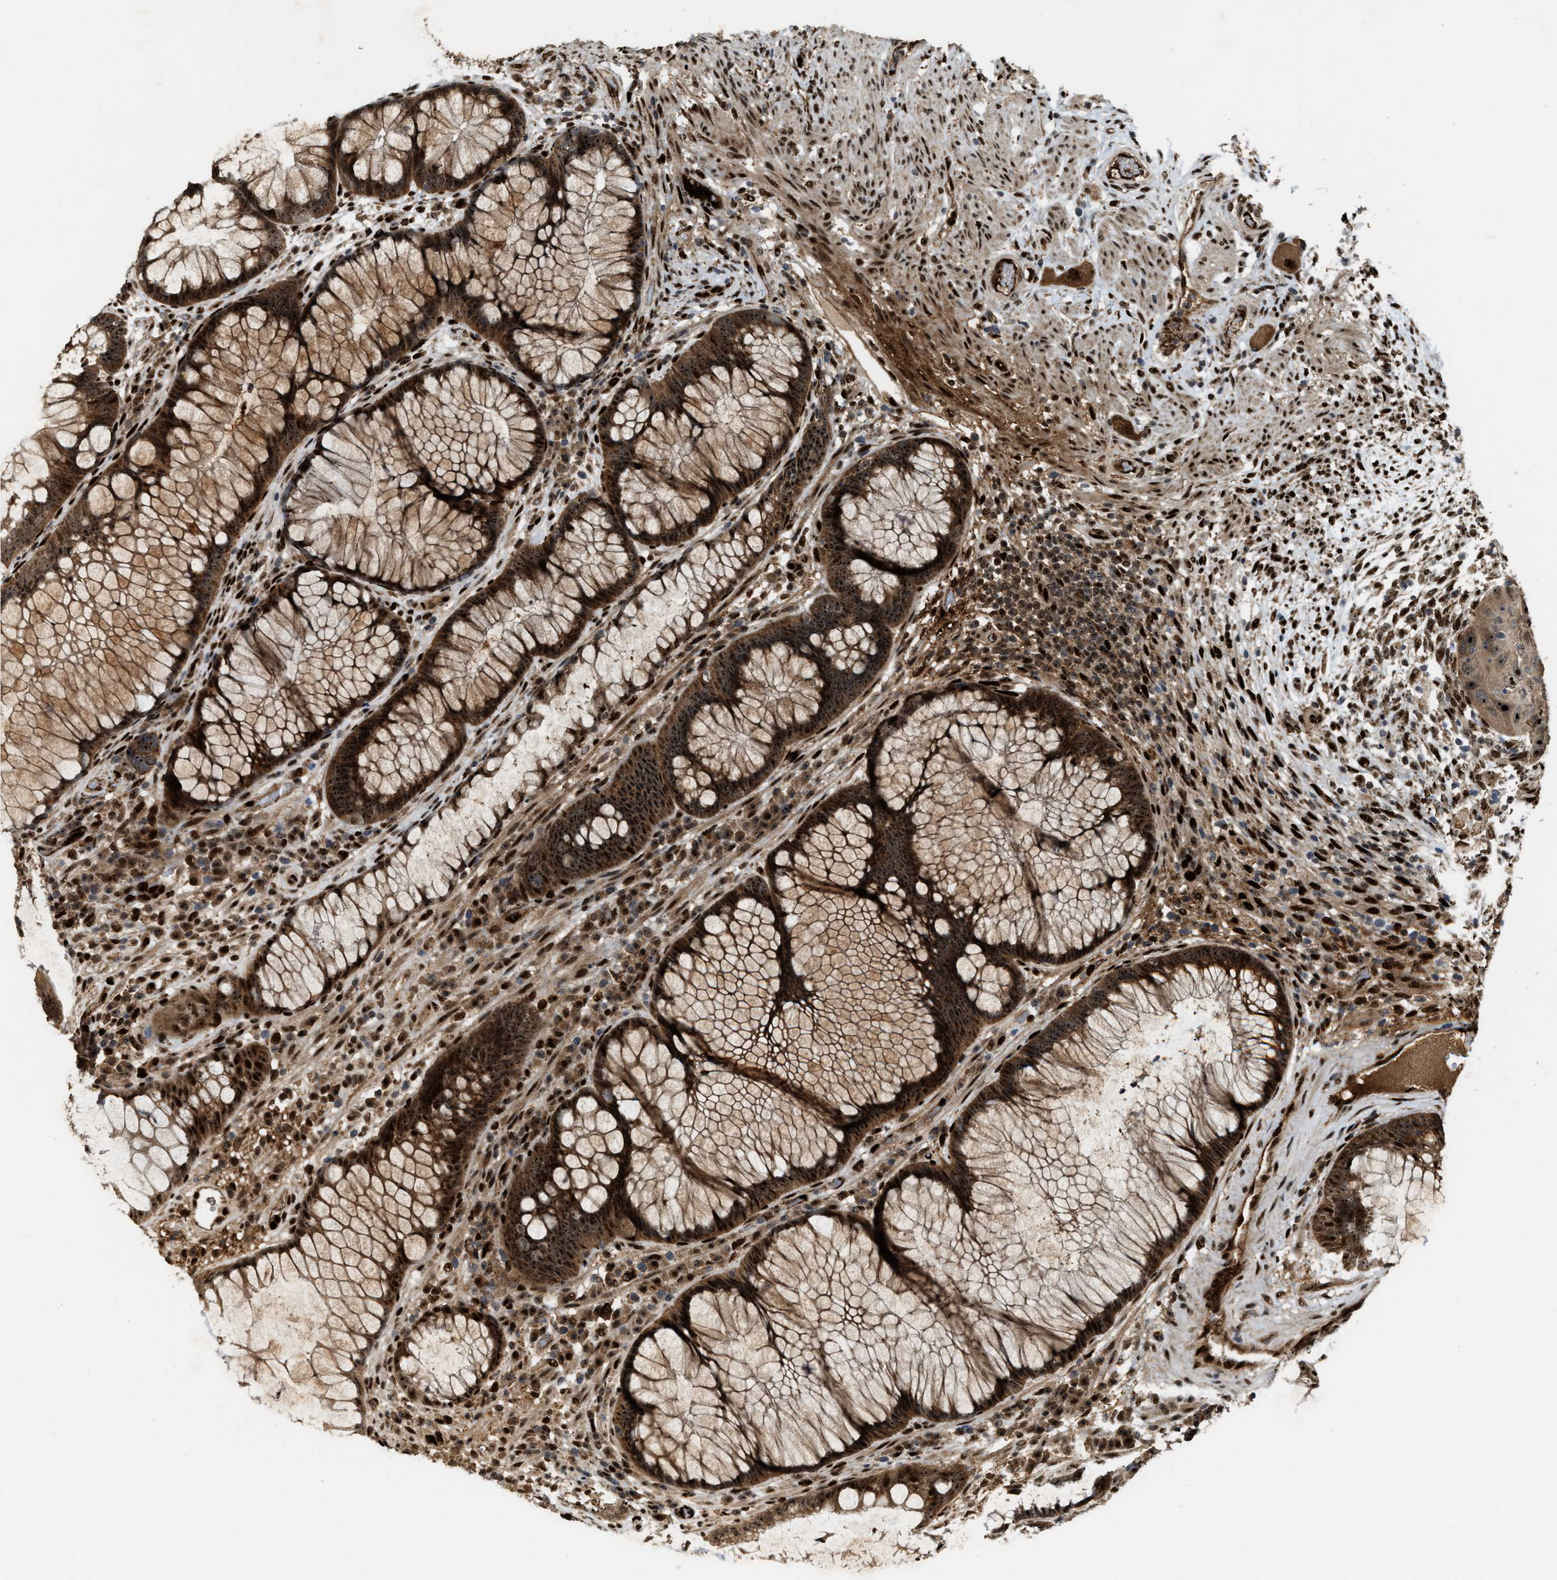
{"staining": {"intensity": "strong", "quantity": ">75%", "location": "cytoplasmic/membranous,nuclear"}, "tissue": "rectum", "cell_type": "Glandular cells", "image_type": "normal", "snomed": [{"axis": "morphology", "description": "Normal tissue, NOS"}, {"axis": "topography", "description": "Rectum"}], "caption": "The histopathology image reveals staining of benign rectum, revealing strong cytoplasmic/membranous,nuclear protein expression (brown color) within glandular cells. Using DAB (3,3'-diaminobenzidine) (brown) and hematoxylin (blue) stains, captured at high magnification using brightfield microscopy.", "gene": "ZNF687", "patient": {"sex": "male", "age": 51}}